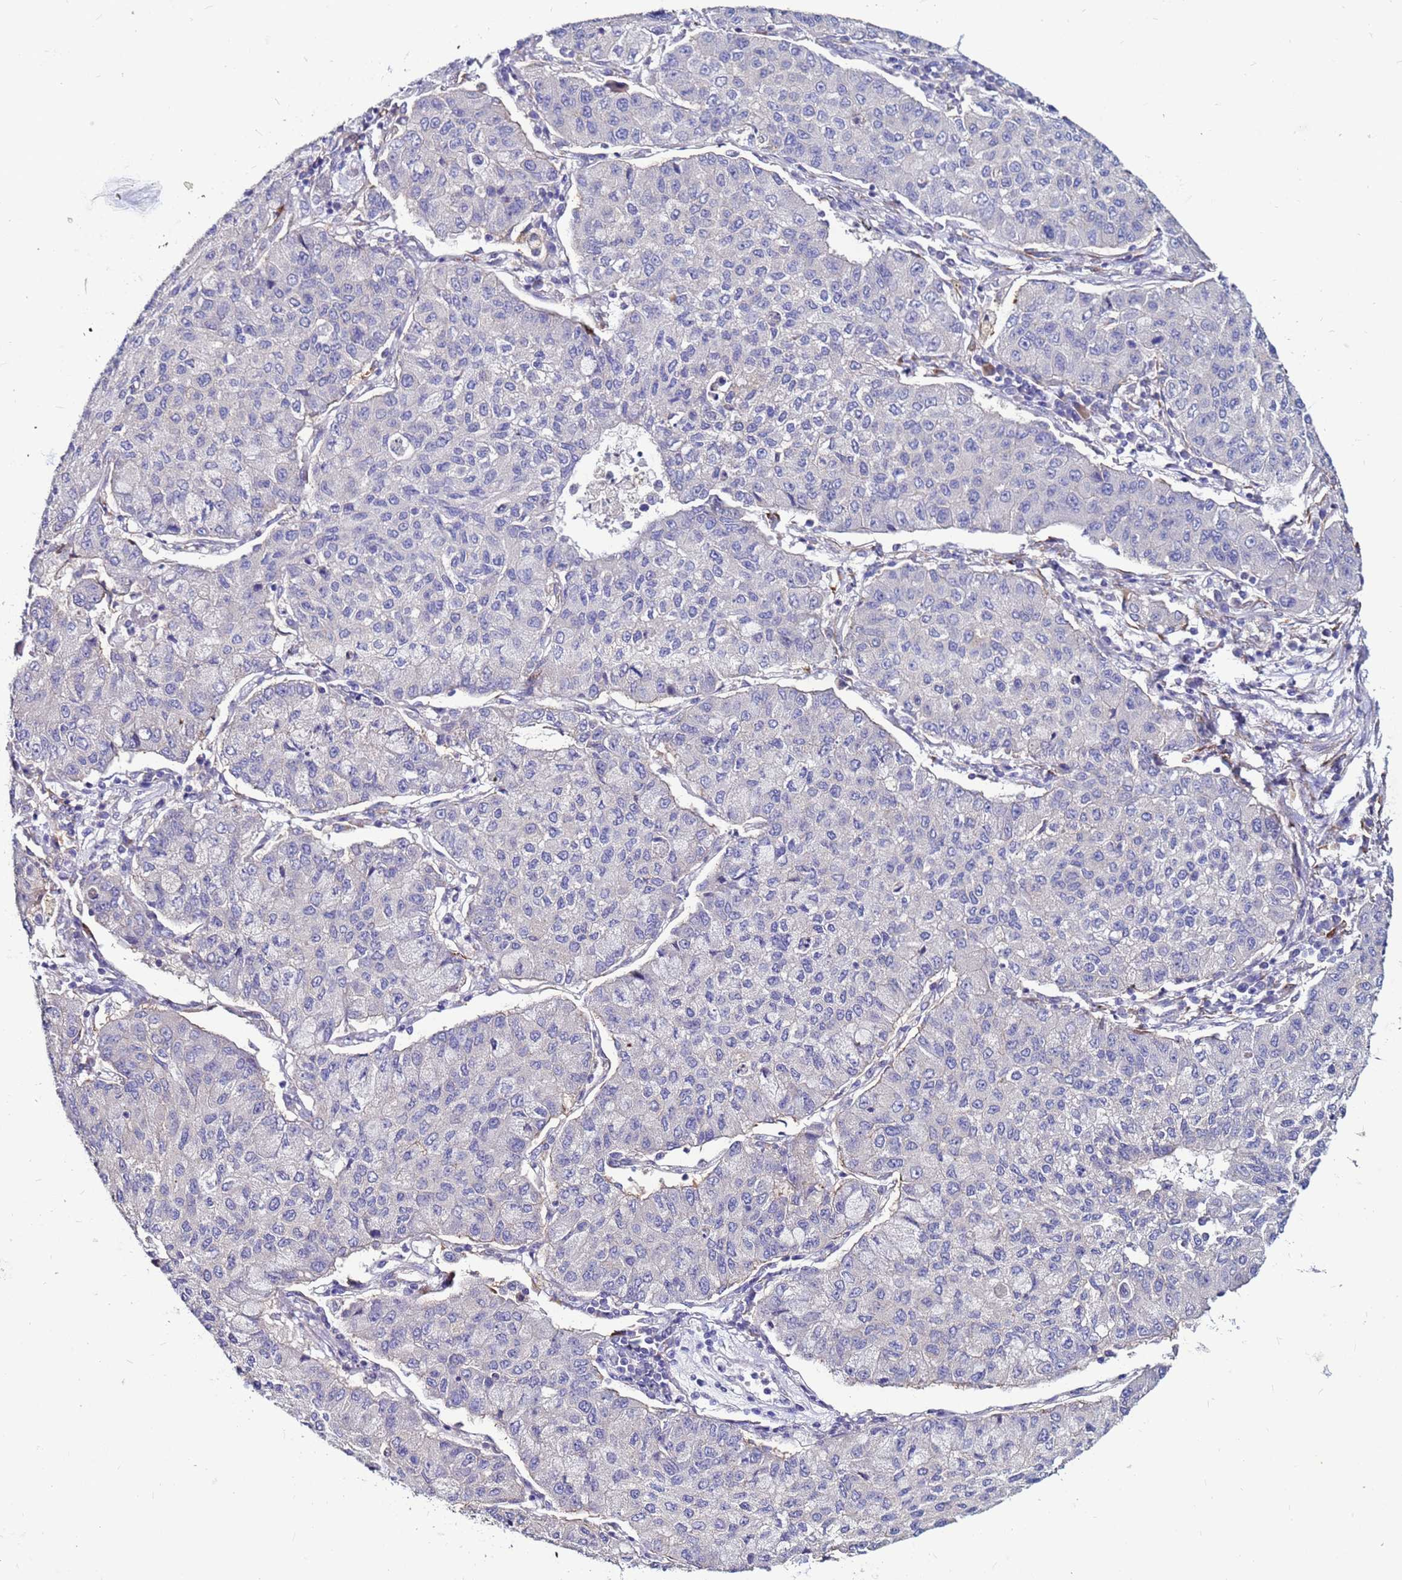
{"staining": {"intensity": "negative", "quantity": "none", "location": "none"}, "tissue": "lung cancer", "cell_type": "Tumor cells", "image_type": "cancer", "snomed": [{"axis": "morphology", "description": "Squamous cell carcinoma, NOS"}, {"axis": "topography", "description": "Lung"}], "caption": "IHC photomicrograph of neoplastic tissue: human lung cancer (squamous cell carcinoma) stained with DAB (3,3'-diaminobenzidine) shows no significant protein positivity in tumor cells.", "gene": "SLC44A3", "patient": {"sex": "male", "age": 74}}